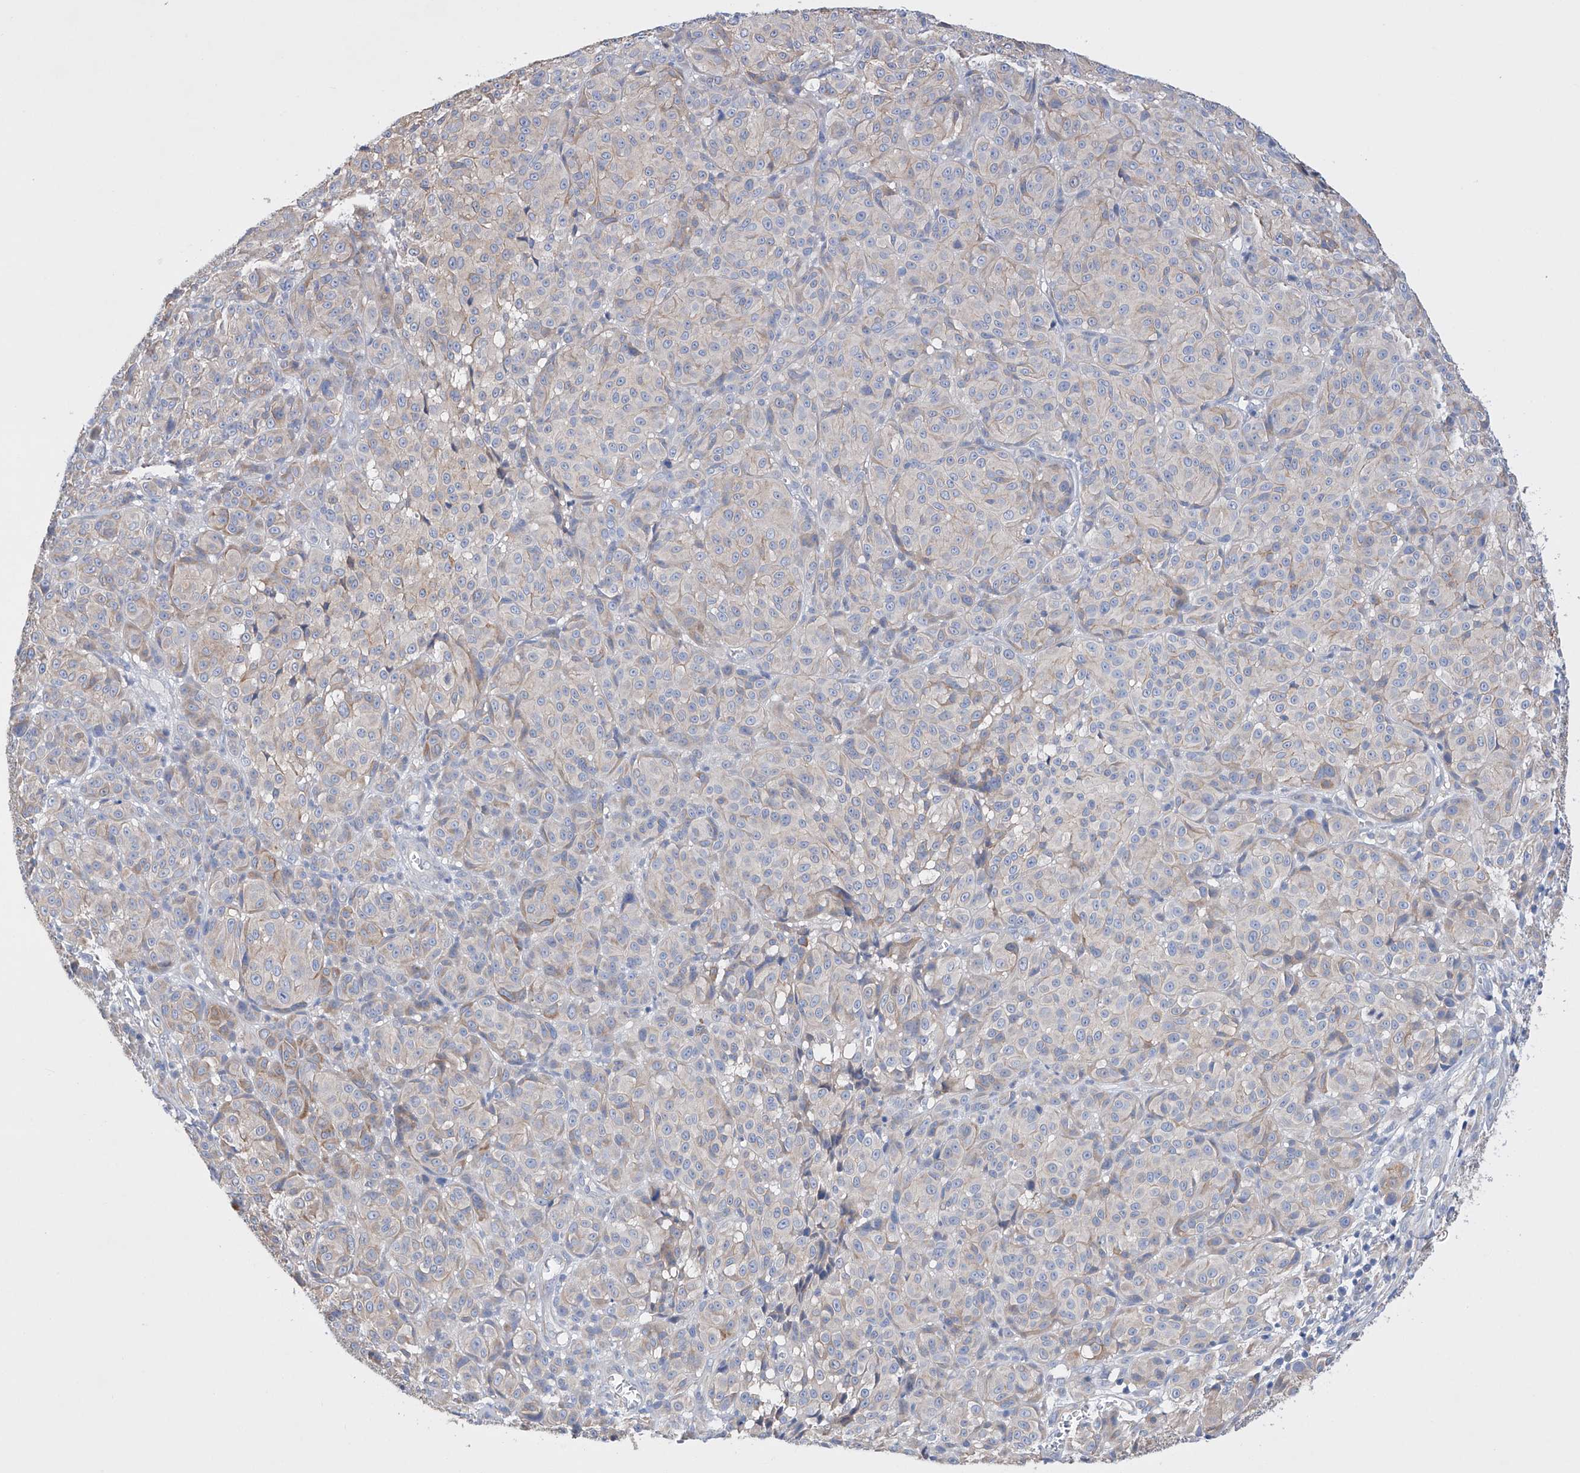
{"staining": {"intensity": "weak", "quantity": "<25%", "location": "cytoplasmic/membranous"}, "tissue": "melanoma", "cell_type": "Tumor cells", "image_type": "cancer", "snomed": [{"axis": "morphology", "description": "Malignant melanoma, NOS"}, {"axis": "topography", "description": "Skin"}], "caption": "The immunohistochemistry micrograph has no significant positivity in tumor cells of melanoma tissue. The staining was performed using DAB (3,3'-diaminobenzidine) to visualize the protein expression in brown, while the nuclei were stained in blue with hematoxylin (Magnification: 20x).", "gene": "AFG1L", "patient": {"sex": "male", "age": 73}}